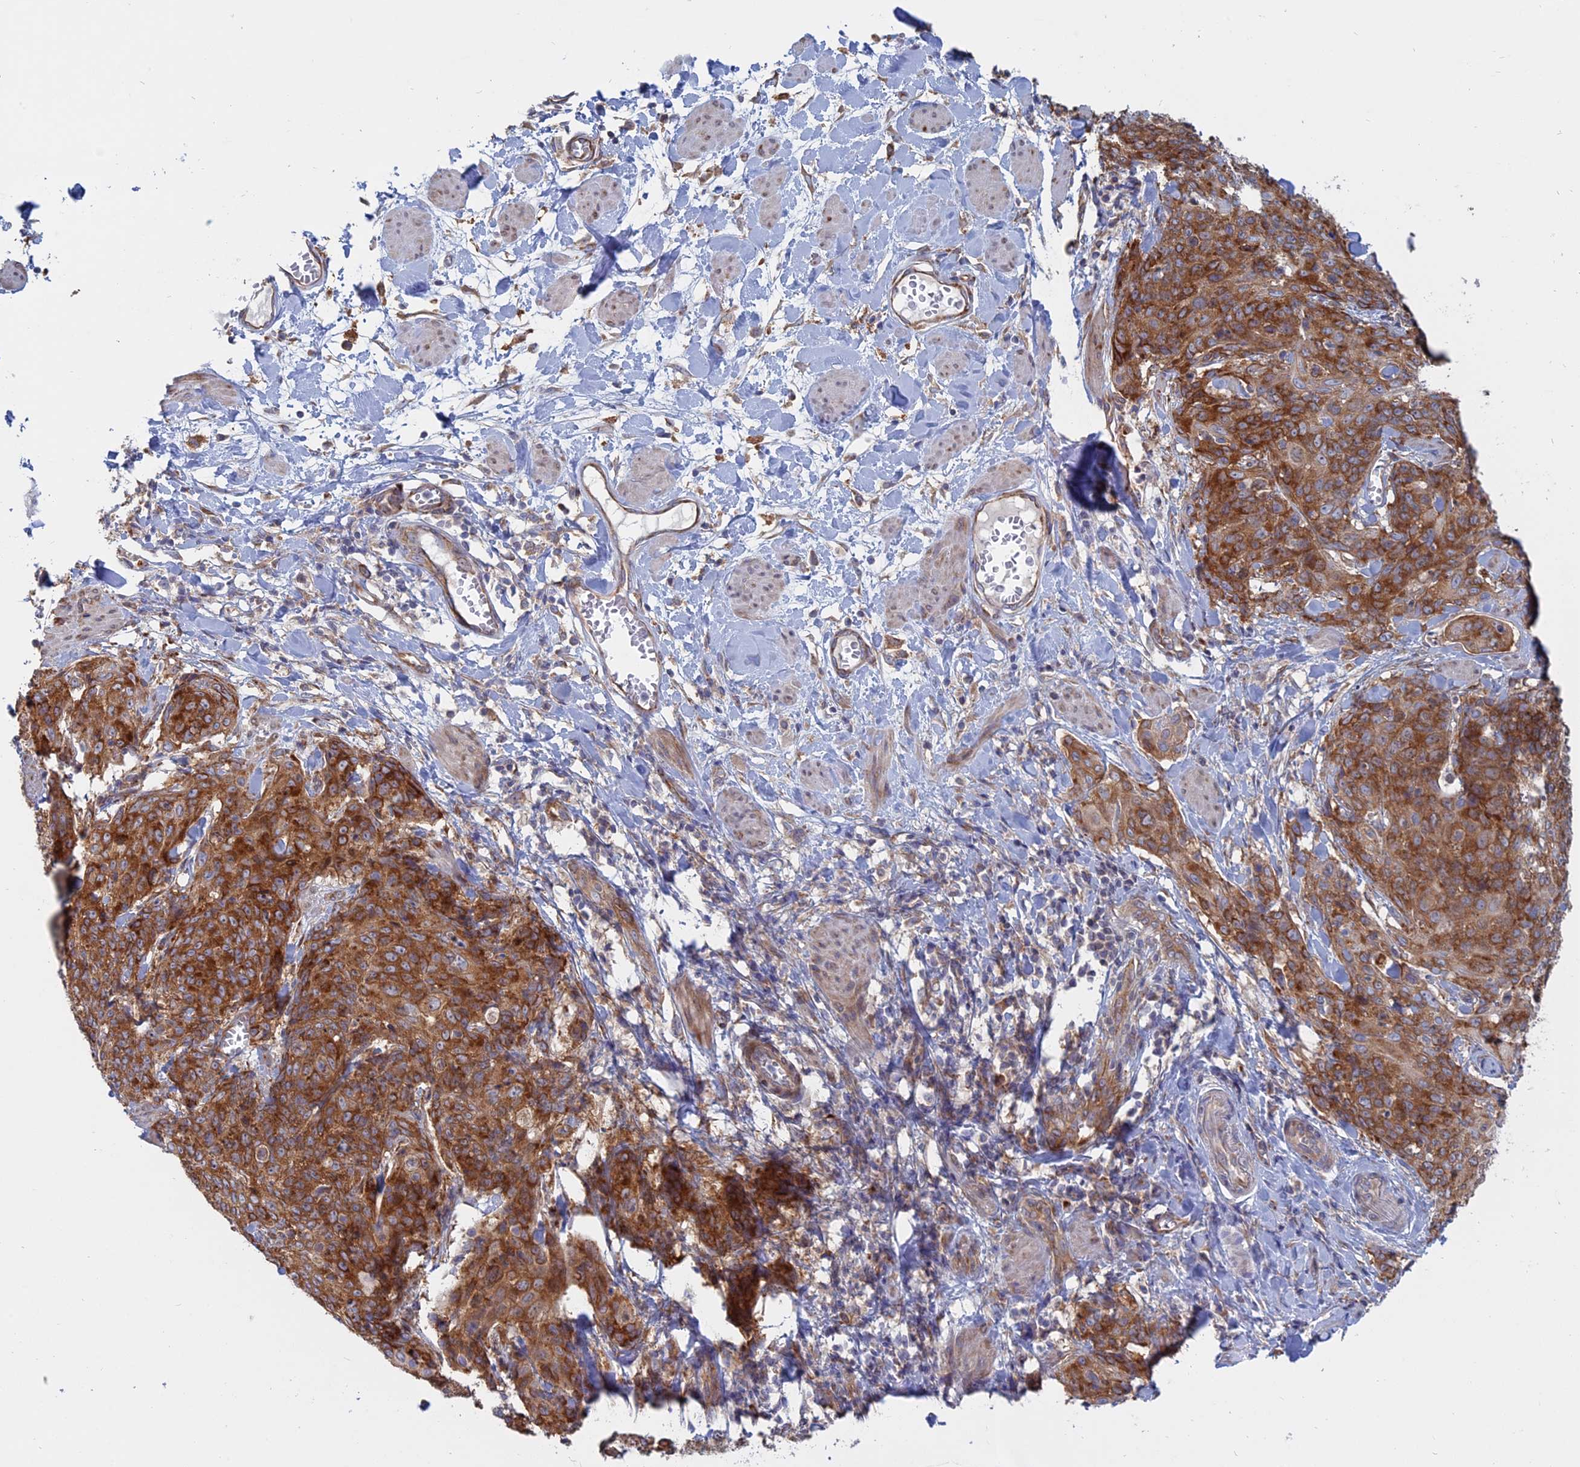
{"staining": {"intensity": "strong", "quantity": ">75%", "location": "cytoplasmic/membranous"}, "tissue": "skin cancer", "cell_type": "Tumor cells", "image_type": "cancer", "snomed": [{"axis": "morphology", "description": "Squamous cell carcinoma, NOS"}, {"axis": "topography", "description": "Skin"}, {"axis": "topography", "description": "Vulva"}], "caption": "The histopathology image exhibits a brown stain indicating the presence of a protein in the cytoplasmic/membranous of tumor cells in skin squamous cell carcinoma. The staining was performed using DAB, with brown indicating positive protein expression. Nuclei are stained blue with hematoxylin.", "gene": "TBC1D30", "patient": {"sex": "female", "age": 85}}